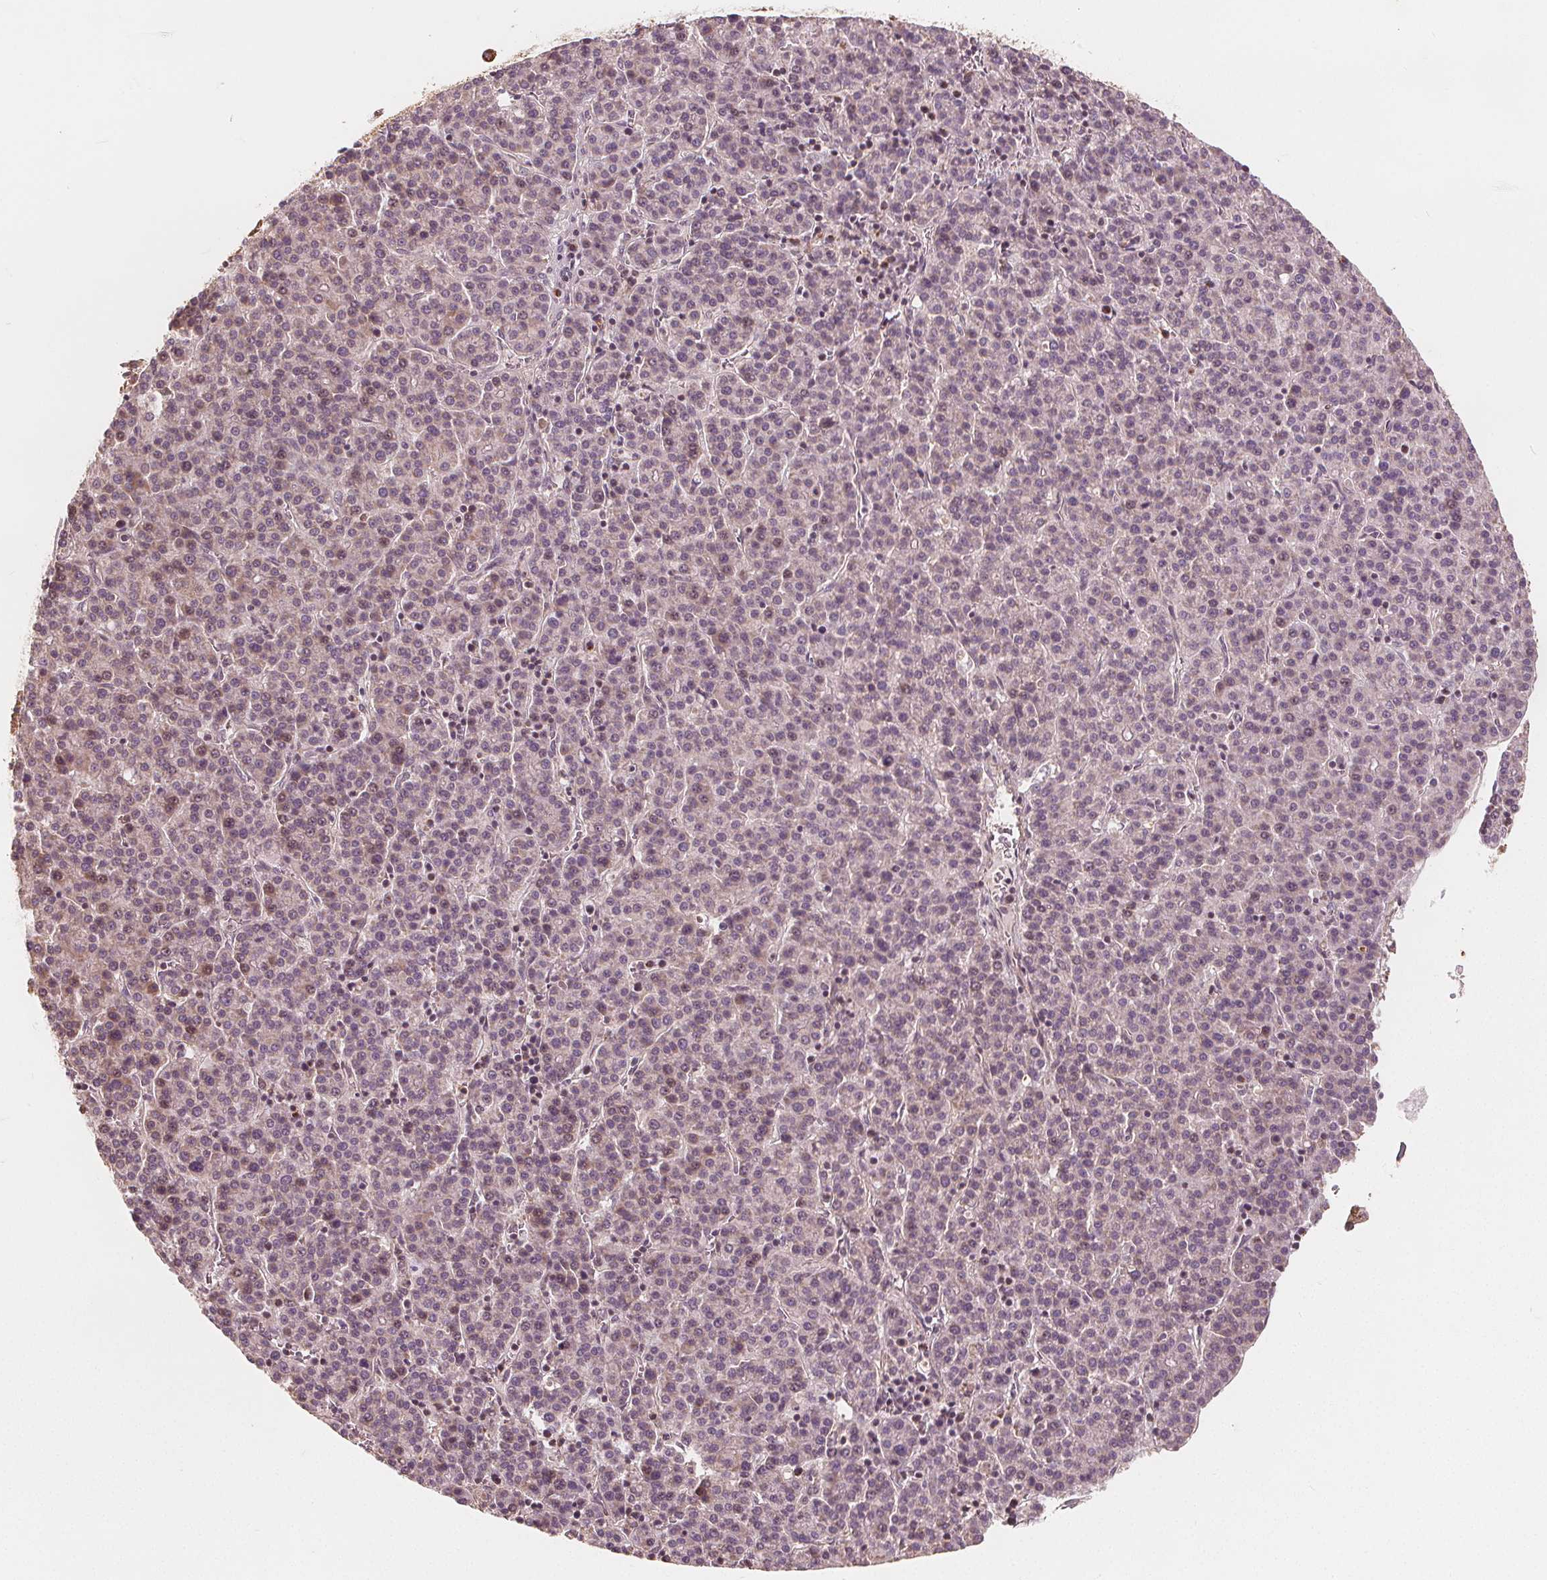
{"staining": {"intensity": "negative", "quantity": "none", "location": "none"}, "tissue": "liver cancer", "cell_type": "Tumor cells", "image_type": "cancer", "snomed": [{"axis": "morphology", "description": "Carcinoma, Hepatocellular, NOS"}, {"axis": "topography", "description": "Liver"}], "caption": "A high-resolution micrograph shows IHC staining of liver cancer (hepatocellular carcinoma), which exhibits no significant positivity in tumor cells.", "gene": "PEX26", "patient": {"sex": "female", "age": 58}}